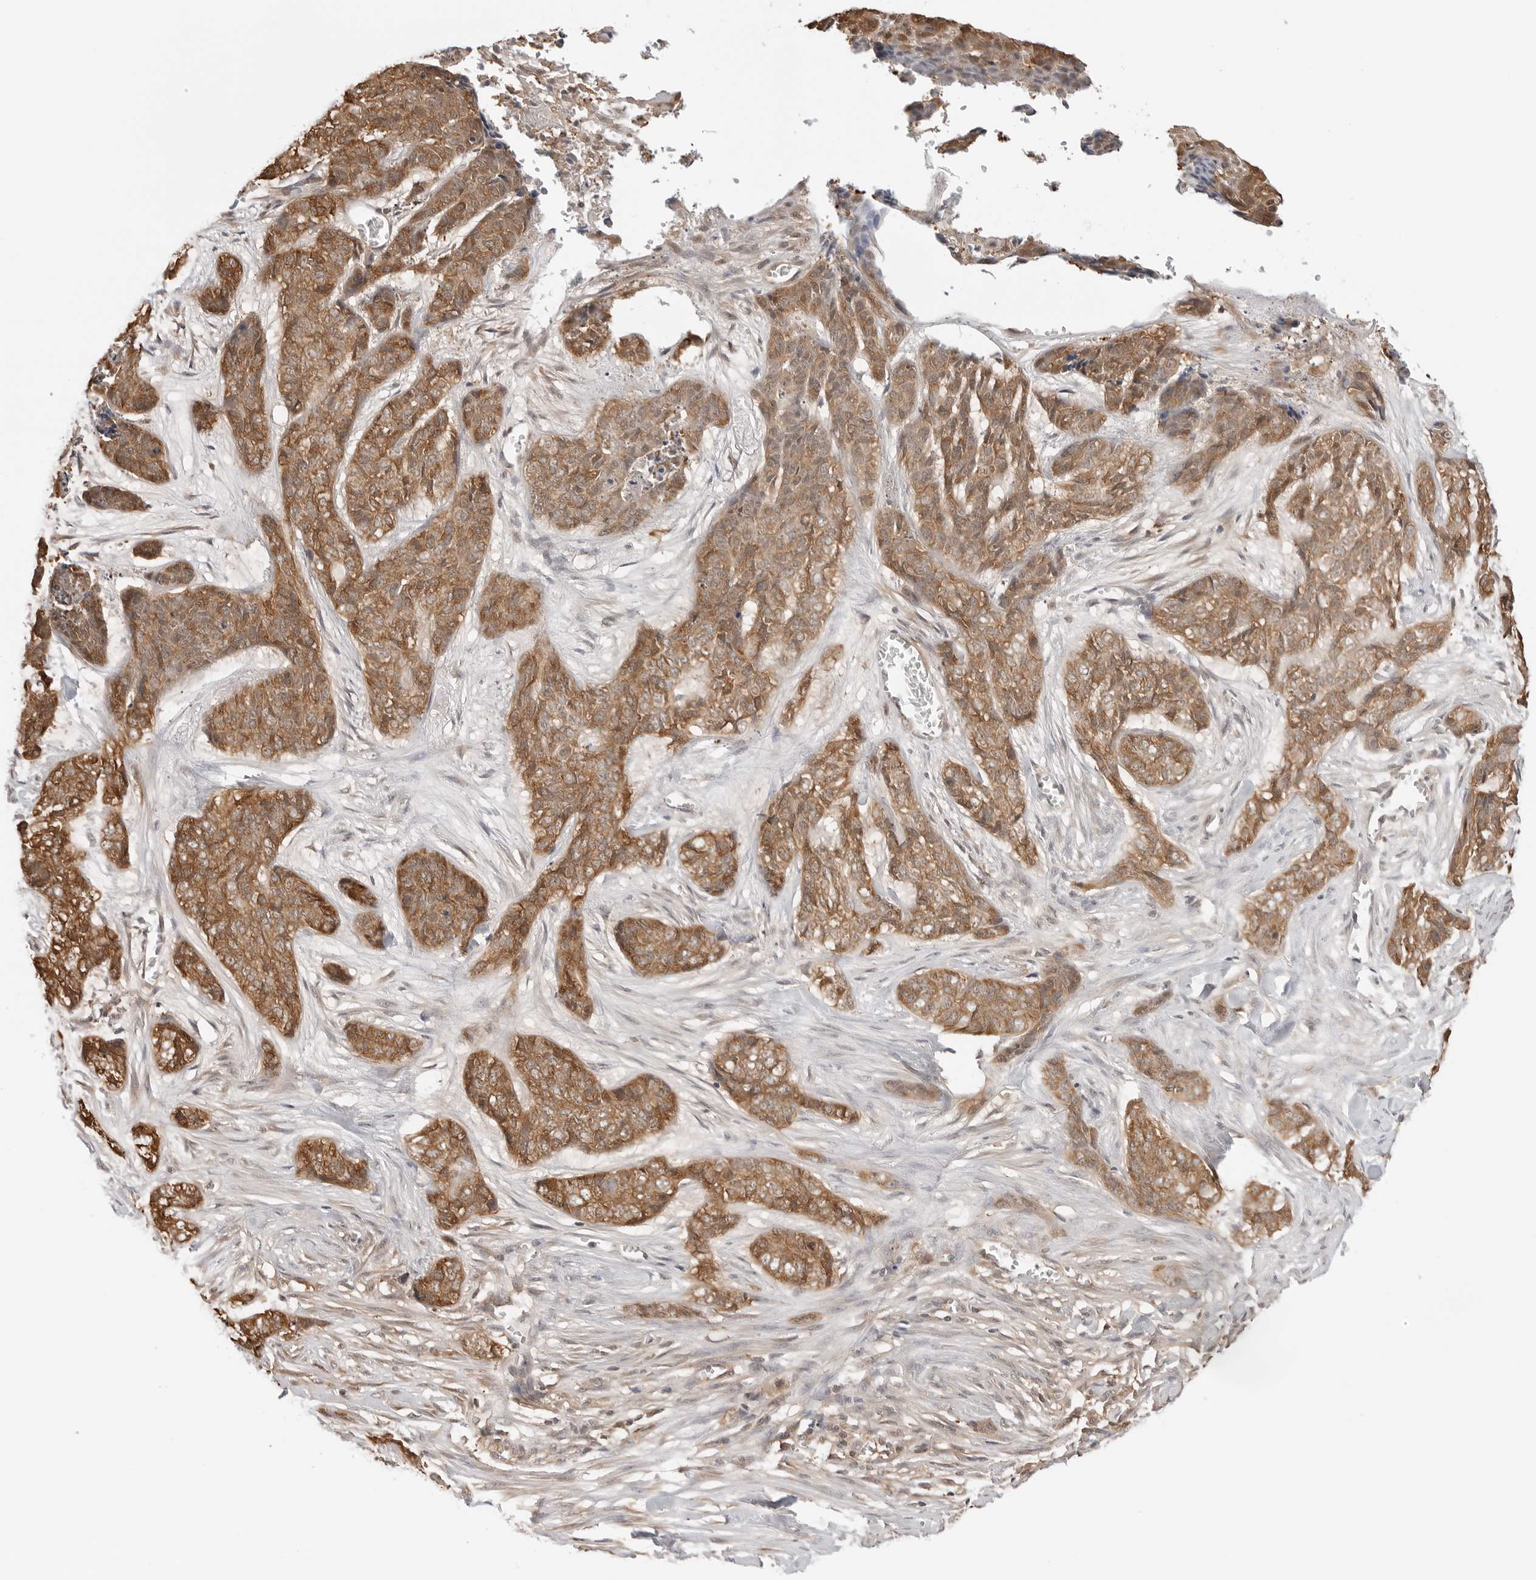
{"staining": {"intensity": "moderate", "quantity": ">75%", "location": "cytoplasmic/membranous"}, "tissue": "skin cancer", "cell_type": "Tumor cells", "image_type": "cancer", "snomed": [{"axis": "morphology", "description": "Basal cell carcinoma"}, {"axis": "topography", "description": "Skin"}], "caption": "This micrograph reveals immunohistochemistry (IHC) staining of skin cancer (basal cell carcinoma), with medium moderate cytoplasmic/membranous positivity in about >75% of tumor cells.", "gene": "NUDC", "patient": {"sex": "female", "age": 64}}